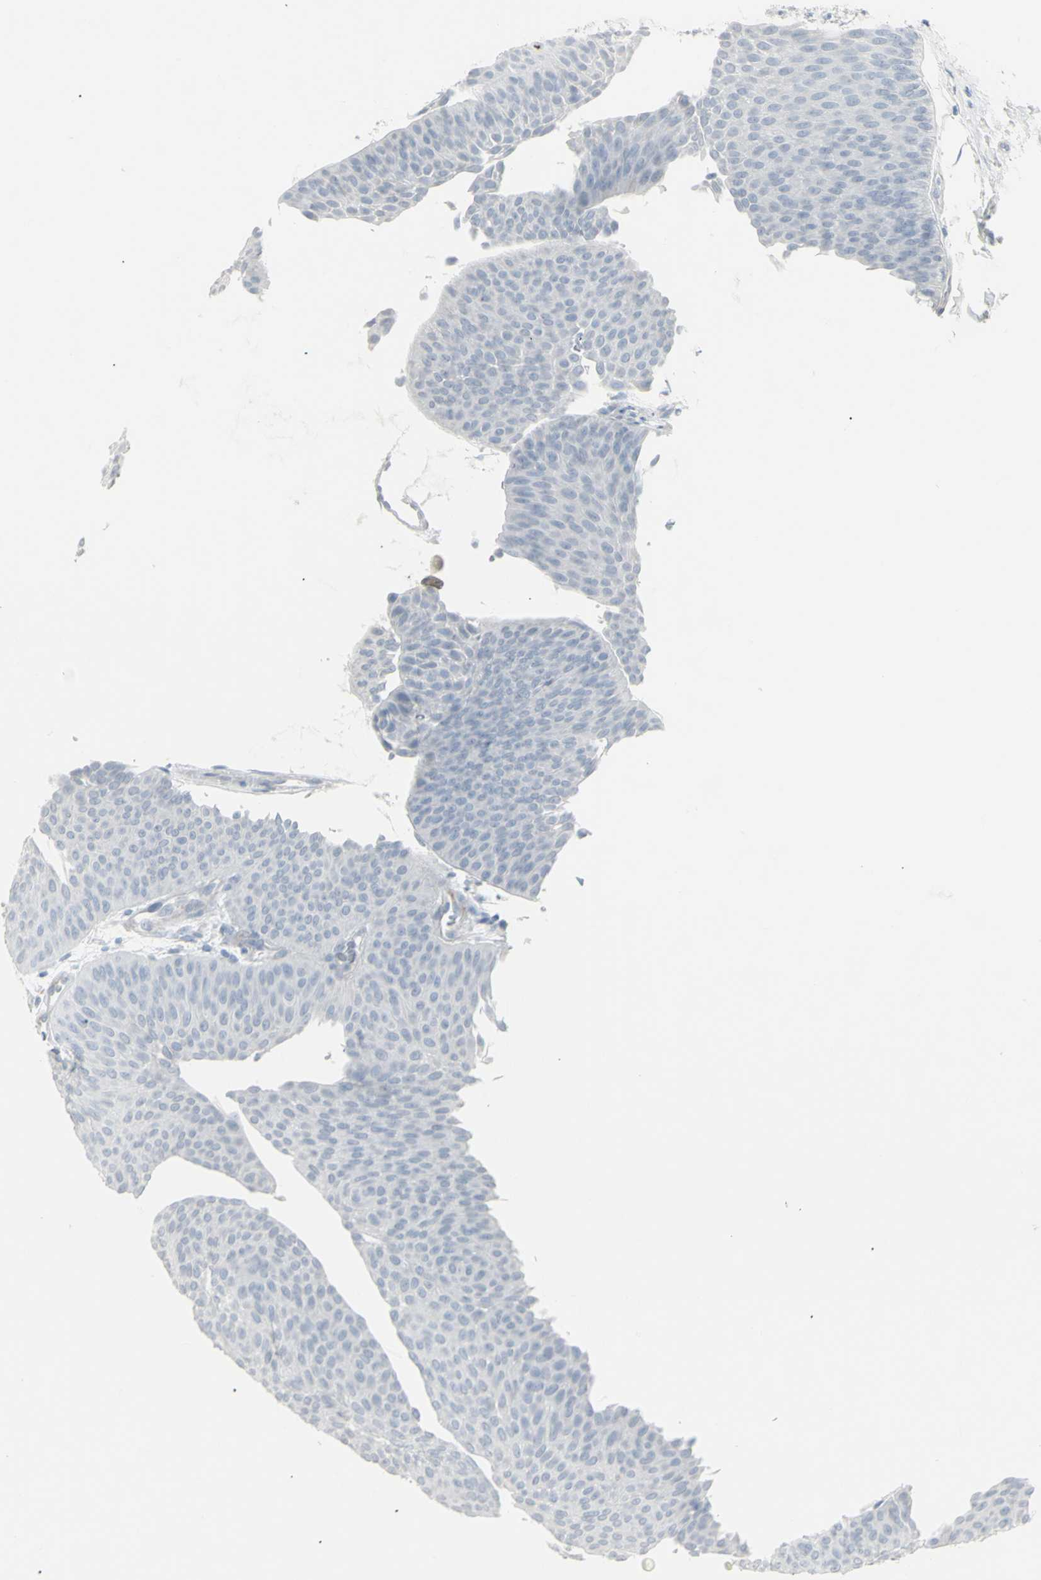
{"staining": {"intensity": "negative", "quantity": "none", "location": "none"}, "tissue": "urothelial cancer", "cell_type": "Tumor cells", "image_type": "cancer", "snomed": [{"axis": "morphology", "description": "Urothelial carcinoma, Low grade"}, {"axis": "topography", "description": "Urinary bladder"}], "caption": "Immunohistochemistry (IHC) of human urothelial cancer demonstrates no positivity in tumor cells.", "gene": "YBX2", "patient": {"sex": "female", "age": 60}}